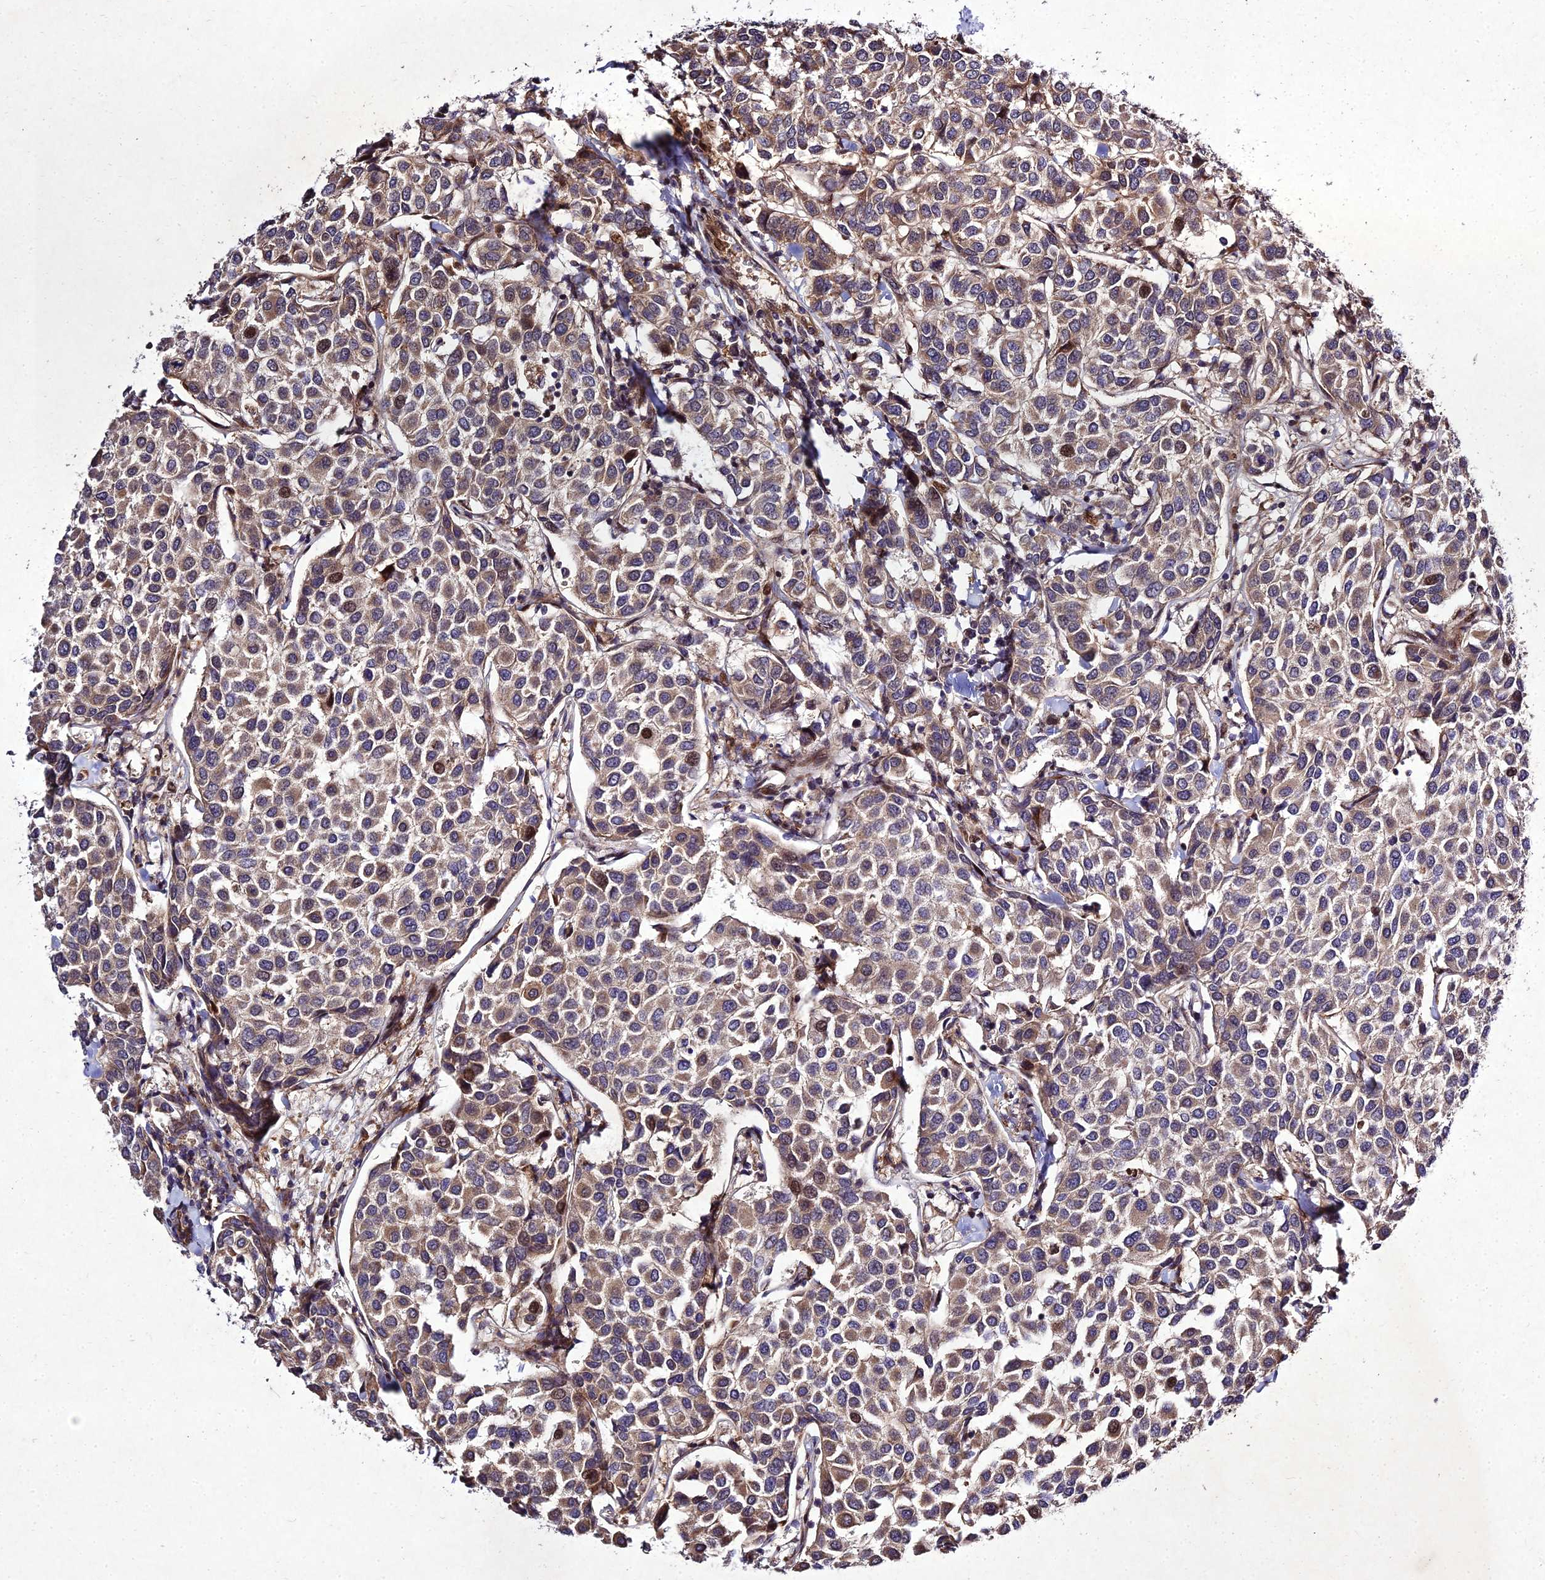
{"staining": {"intensity": "weak", "quantity": ">75%", "location": "cytoplasmic/membranous"}, "tissue": "breast cancer", "cell_type": "Tumor cells", "image_type": "cancer", "snomed": [{"axis": "morphology", "description": "Duct carcinoma"}, {"axis": "topography", "description": "Breast"}], "caption": "Weak cytoplasmic/membranous positivity for a protein is present in approximately >75% of tumor cells of breast infiltrating ductal carcinoma using IHC.", "gene": "MKKS", "patient": {"sex": "female", "age": 55}}